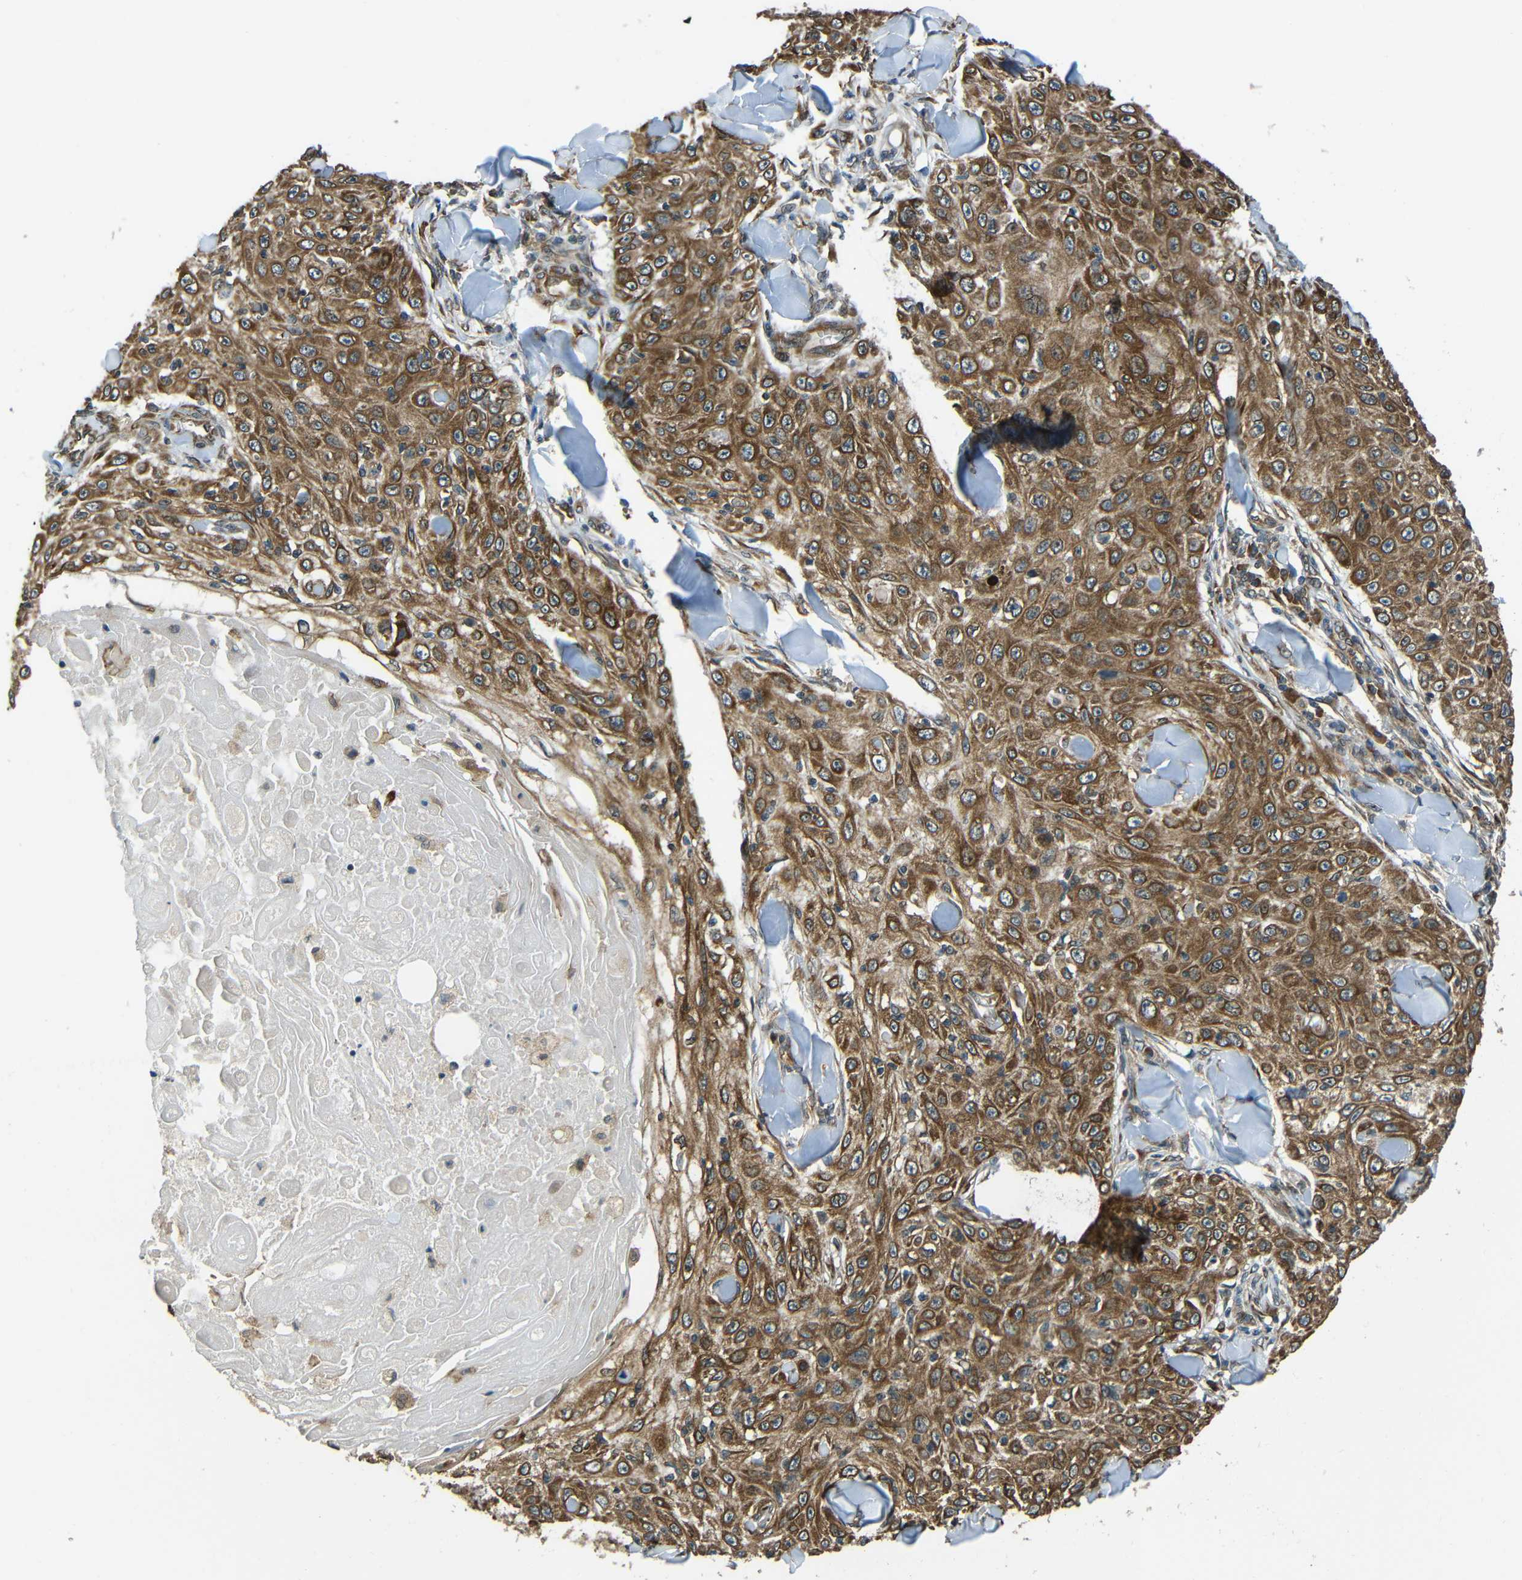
{"staining": {"intensity": "strong", "quantity": "25%-75%", "location": "cytoplasmic/membranous"}, "tissue": "skin cancer", "cell_type": "Tumor cells", "image_type": "cancer", "snomed": [{"axis": "morphology", "description": "Squamous cell carcinoma, NOS"}, {"axis": "topography", "description": "Skin"}], "caption": "Brown immunohistochemical staining in skin cancer (squamous cell carcinoma) reveals strong cytoplasmic/membranous expression in about 25%-75% of tumor cells.", "gene": "VAPB", "patient": {"sex": "male", "age": 86}}